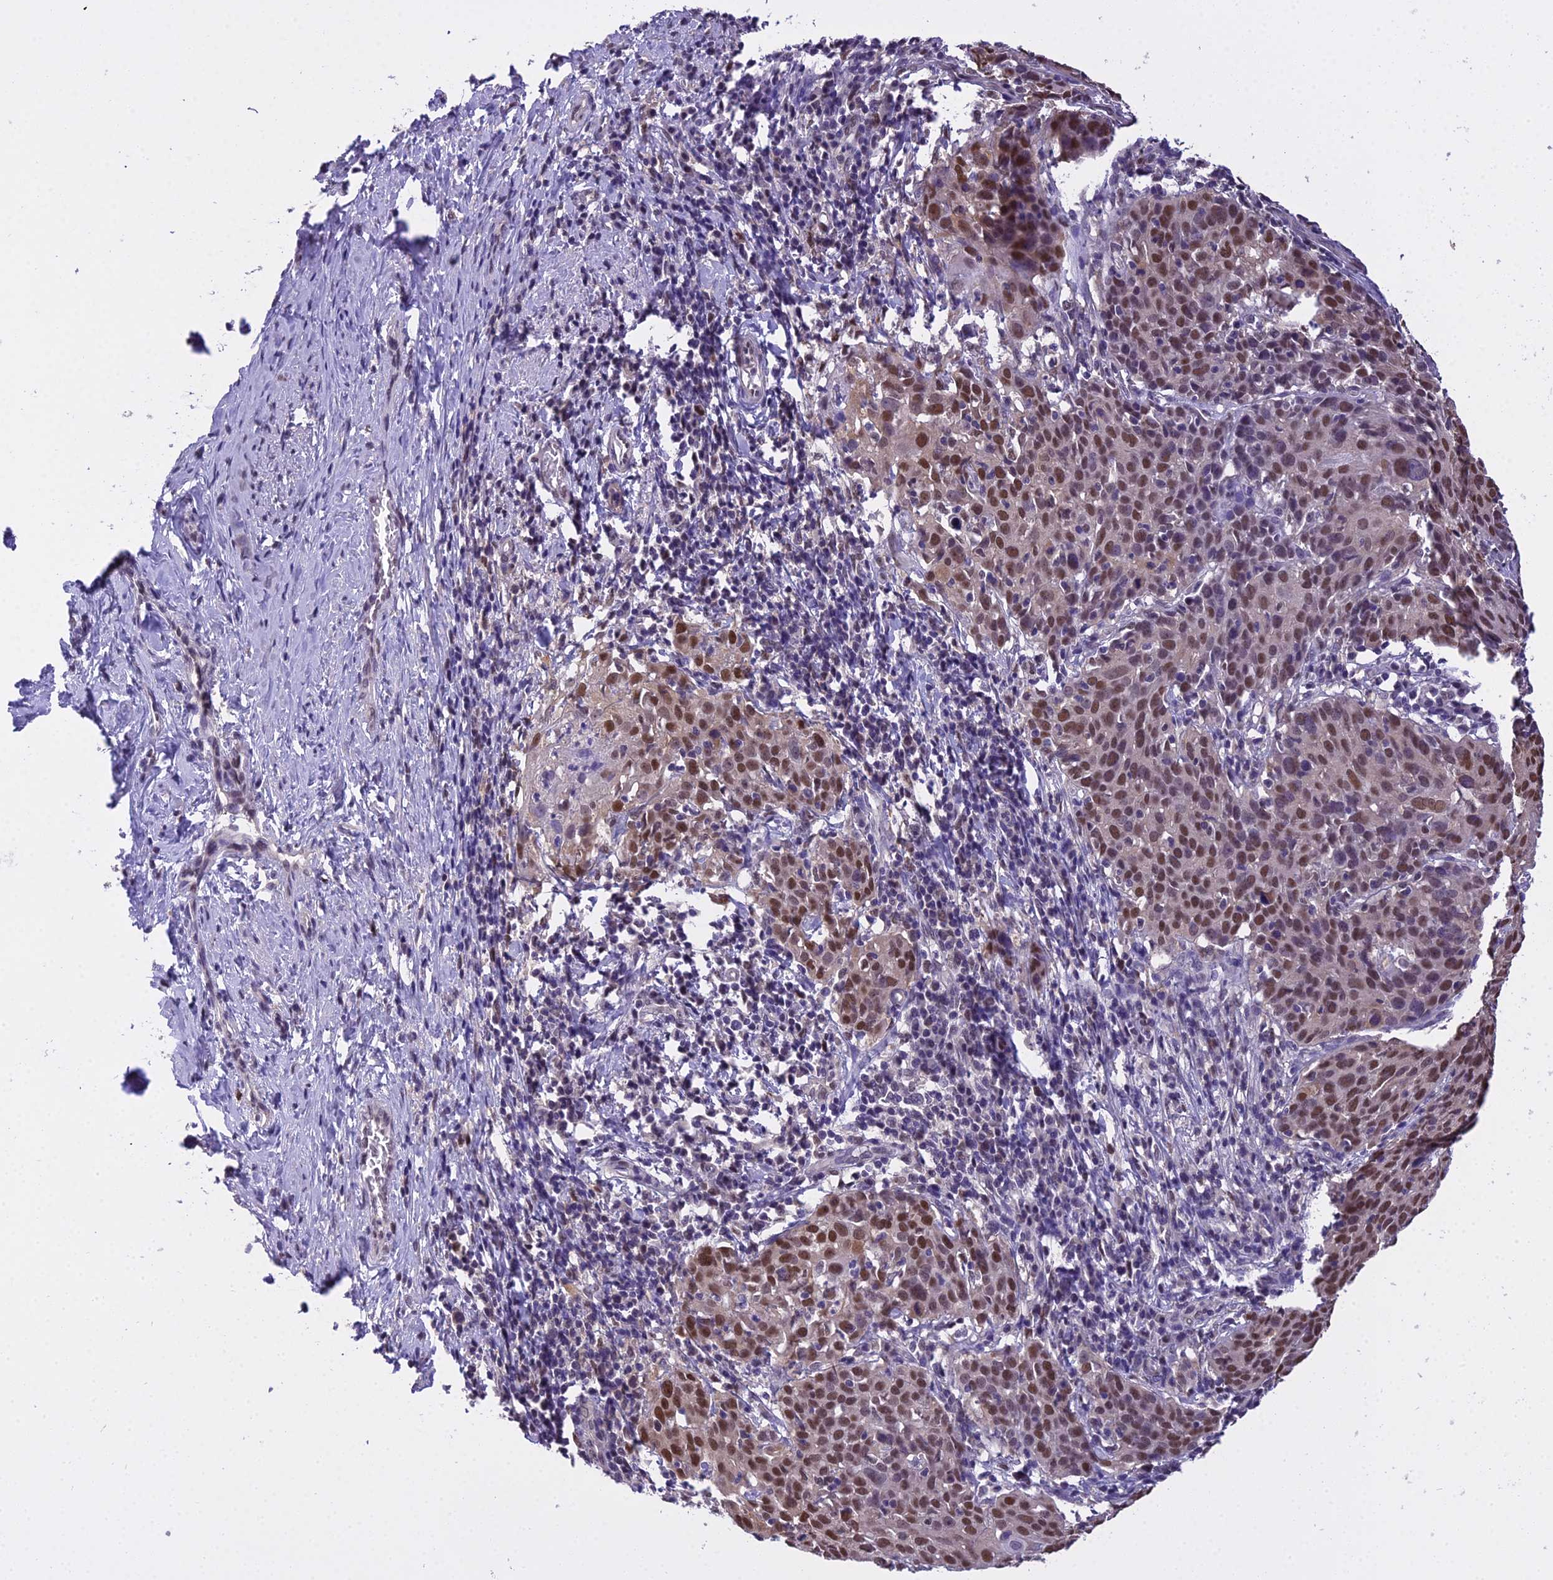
{"staining": {"intensity": "moderate", "quantity": ">75%", "location": "nuclear"}, "tissue": "cervical cancer", "cell_type": "Tumor cells", "image_type": "cancer", "snomed": [{"axis": "morphology", "description": "Squamous cell carcinoma, NOS"}, {"axis": "topography", "description": "Cervix"}], "caption": "Human cervical squamous cell carcinoma stained for a protein (brown) exhibits moderate nuclear positive positivity in about >75% of tumor cells.", "gene": "MAT2A", "patient": {"sex": "female", "age": 50}}